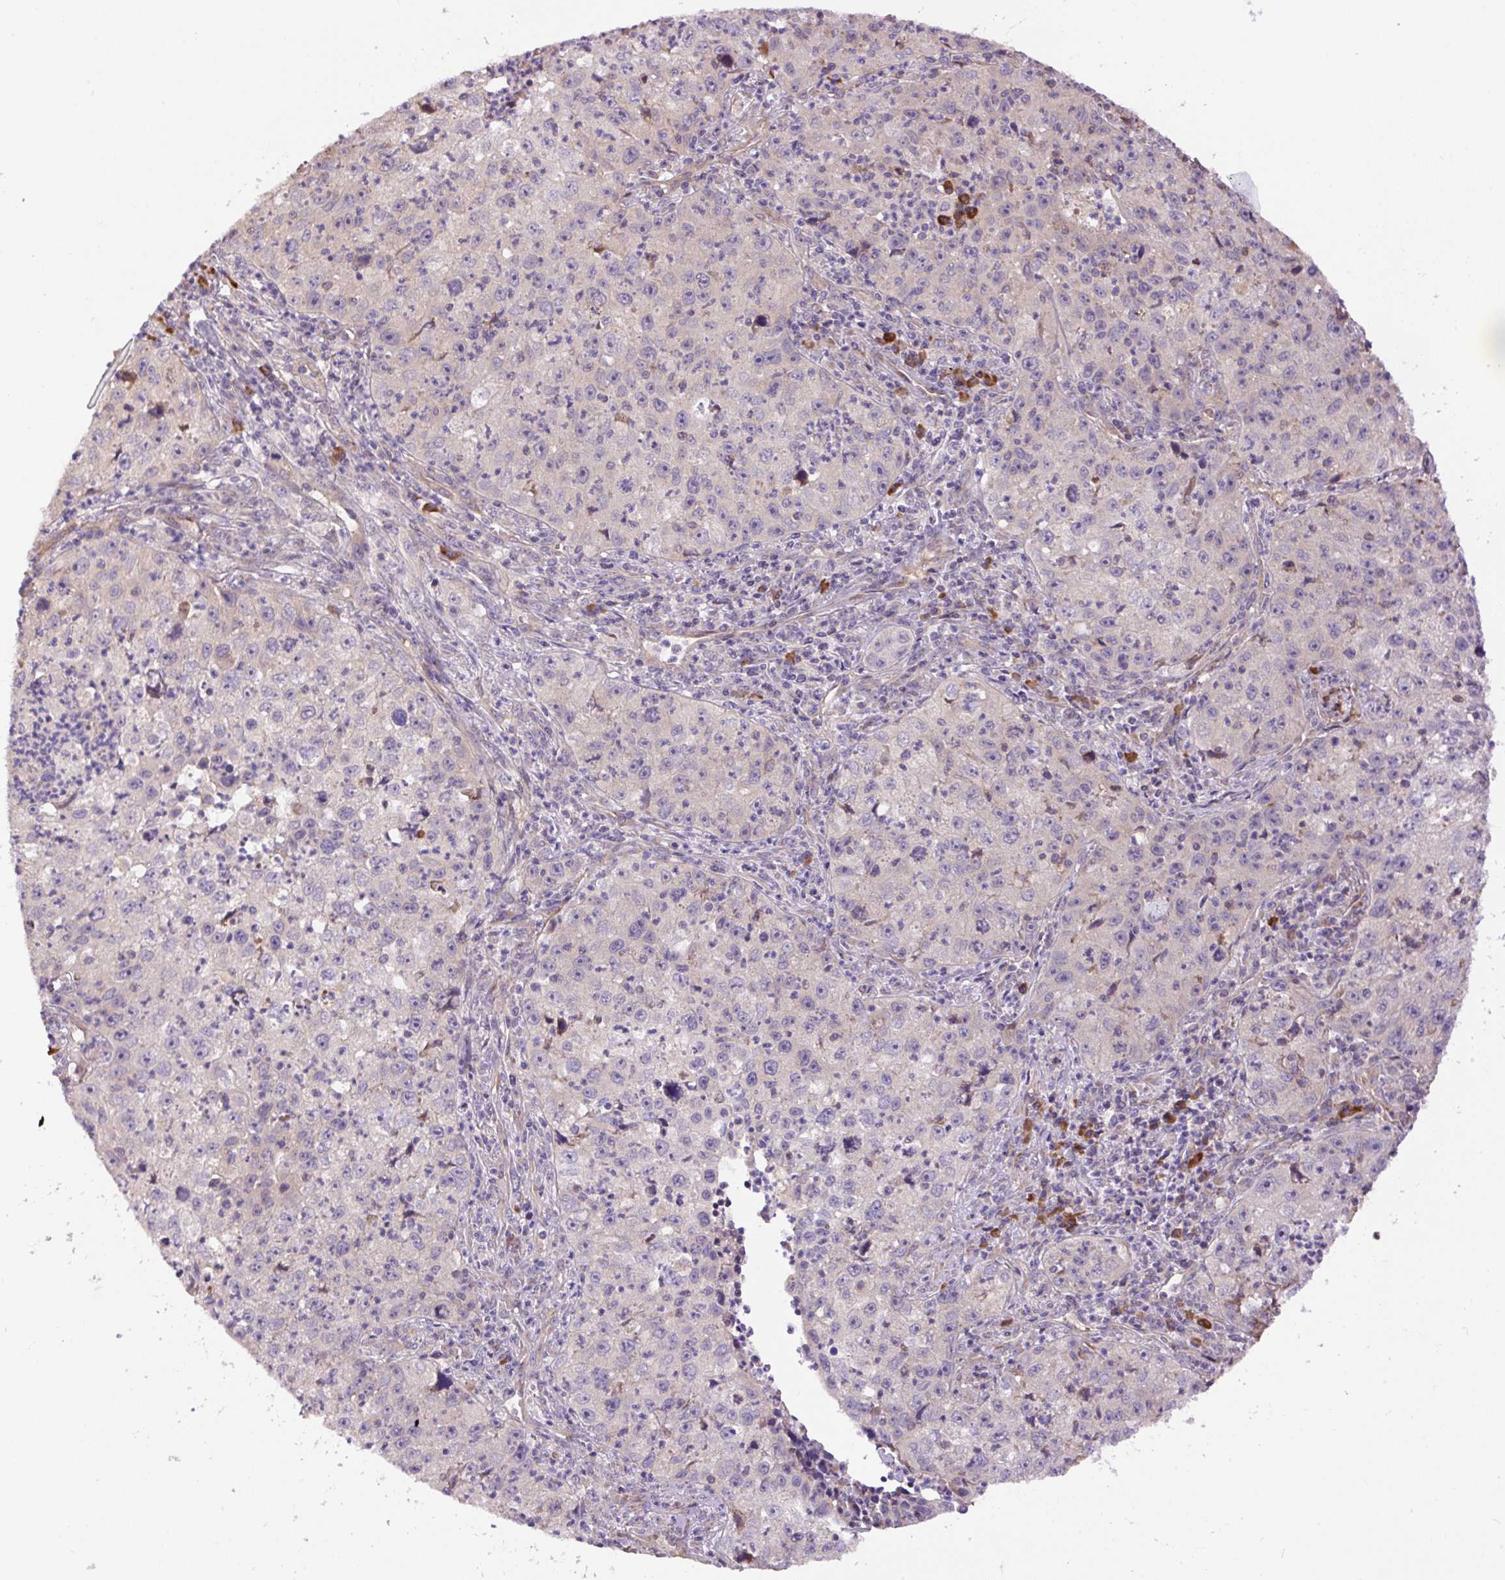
{"staining": {"intensity": "negative", "quantity": "none", "location": "none"}, "tissue": "lung cancer", "cell_type": "Tumor cells", "image_type": "cancer", "snomed": [{"axis": "morphology", "description": "Squamous cell carcinoma, NOS"}, {"axis": "topography", "description": "Lung"}], "caption": "Tumor cells show no significant positivity in lung cancer (squamous cell carcinoma).", "gene": "PPME1", "patient": {"sex": "male", "age": 71}}